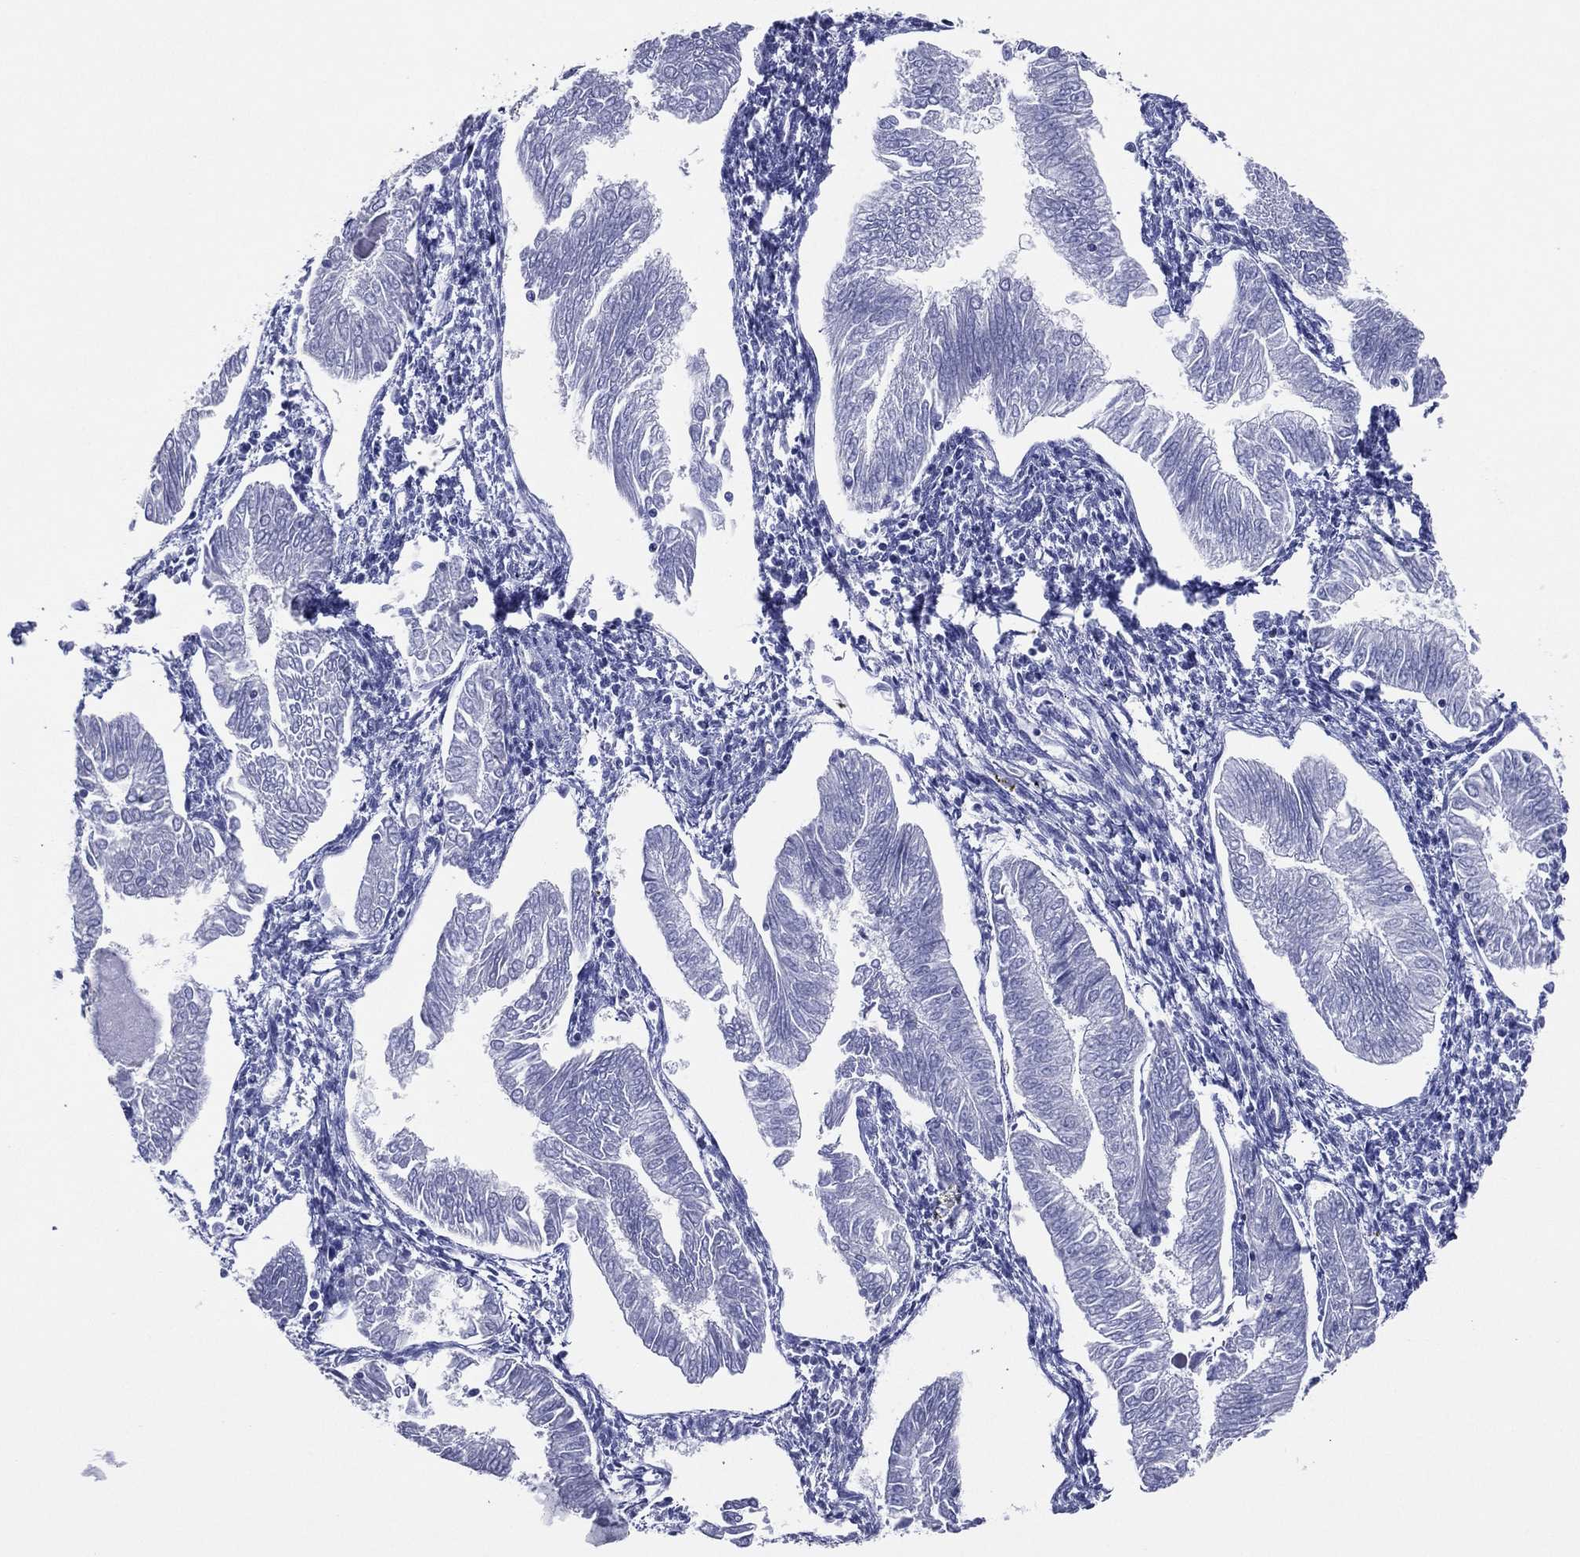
{"staining": {"intensity": "negative", "quantity": "none", "location": "none"}, "tissue": "endometrial cancer", "cell_type": "Tumor cells", "image_type": "cancer", "snomed": [{"axis": "morphology", "description": "Adenocarcinoma, NOS"}, {"axis": "topography", "description": "Endometrium"}], "caption": "IHC photomicrograph of neoplastic tissue: human endometrial adenocarcinoma stained with DAB (3,3'-diaminobenzidine) exhibits no significant protein positivity in tumor cells.", "gene": "TFAP2A", "patient": {"sex": "female", "age": 53}}